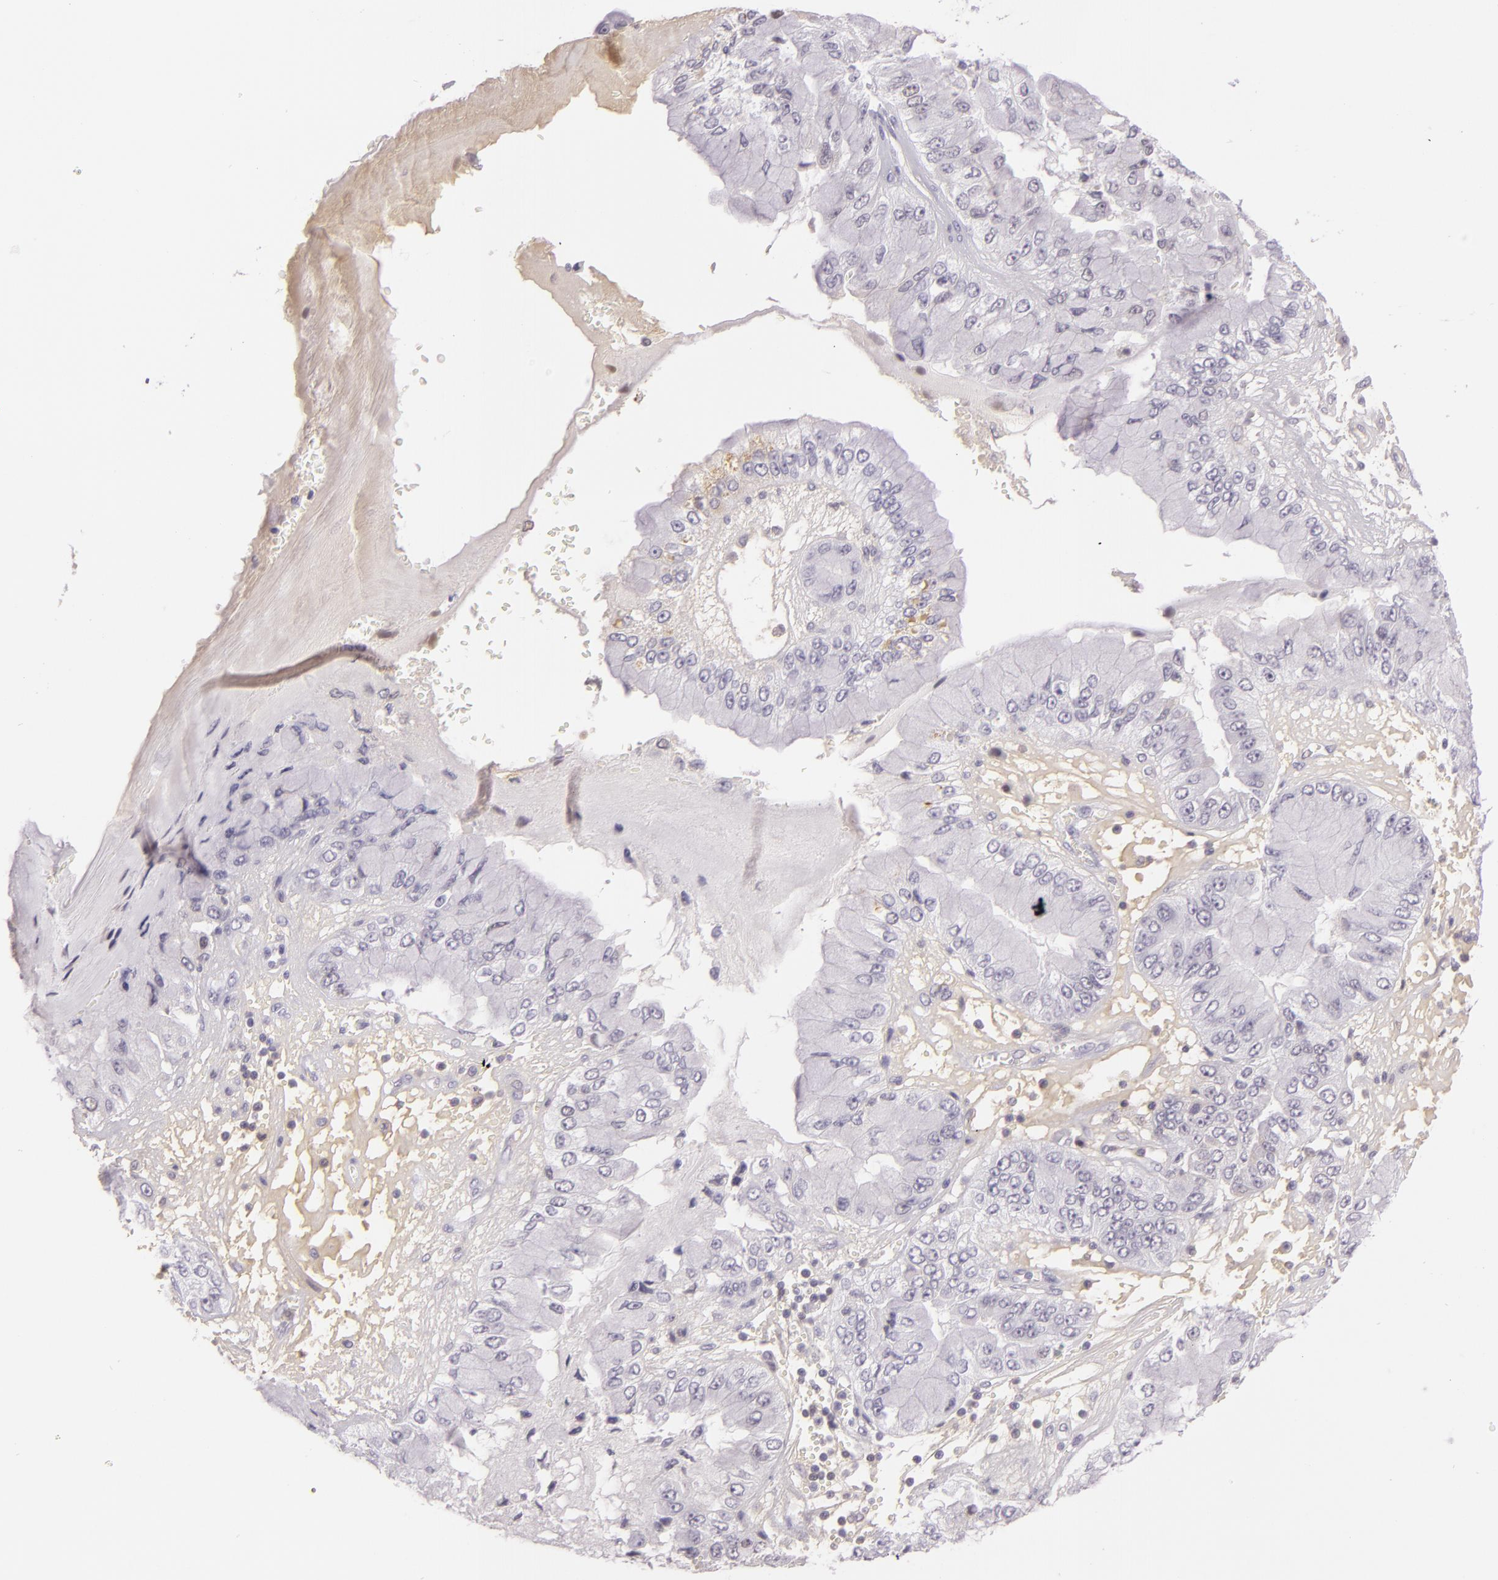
{"staining": {"intensity": "negative", "quantity": "none", "location": "none"}, "tissue": "liver cancer", "cell_type": "Tumor cells", "image_type": "cancer", "snomed": [{"axis": "morphology", "description": "Cholangiocarcinoma"}, {"axis": "topography", "description": "Liver"}], "caption": "An immunohistochemistry histopathology image of liver cancer (cholangiocarcinoma) is shown. There is no staining in tumor cells of liver cancer (cholangiocarcinoma).", "gene": "CHEK2", "patient": {"sex": "female", "age": 79}}